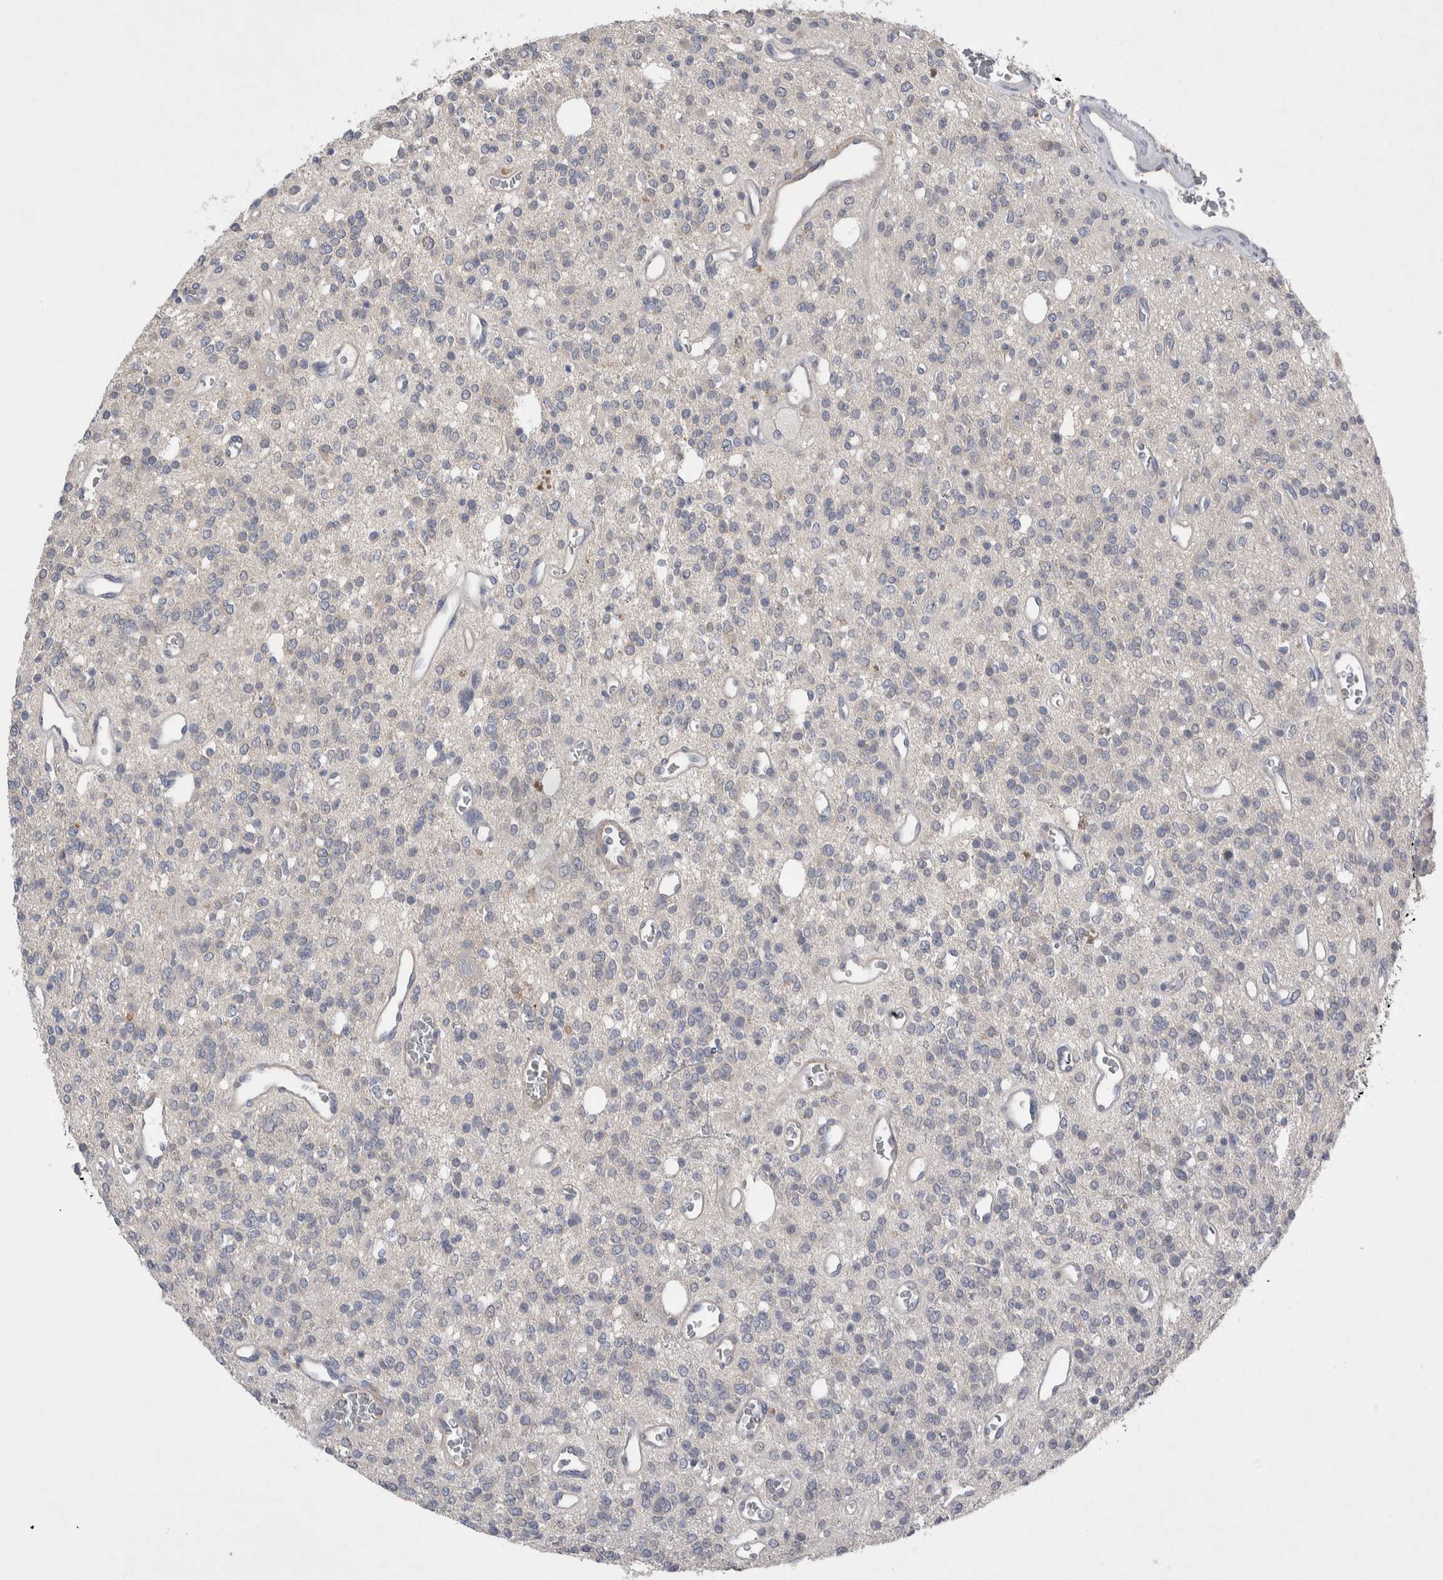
{"staining": {"intensity": "negative", "quantity": "none", "location": "none"}, "tissue": "glioma", "cell_type": "Tumor cells", "image_type": "cancer", "snomed": [{"axis": "morphology", "description": "Glioma, malignant, High grade"}, {"axis": "topography", "description": "Brain"}], "caption": "High power microscopy image of an immunohistochemistry photomicrograph of glioma, revealing no significant staining in tumor cells. Brightfield microscopy of immunohistochemistry stained with DAB (3,3'-diaminobenzidine) (brown) and hematoxylin (blue), captured at high magnification.", "gene": "CEP131", "patient": {"sex": "male", "age": 34}}